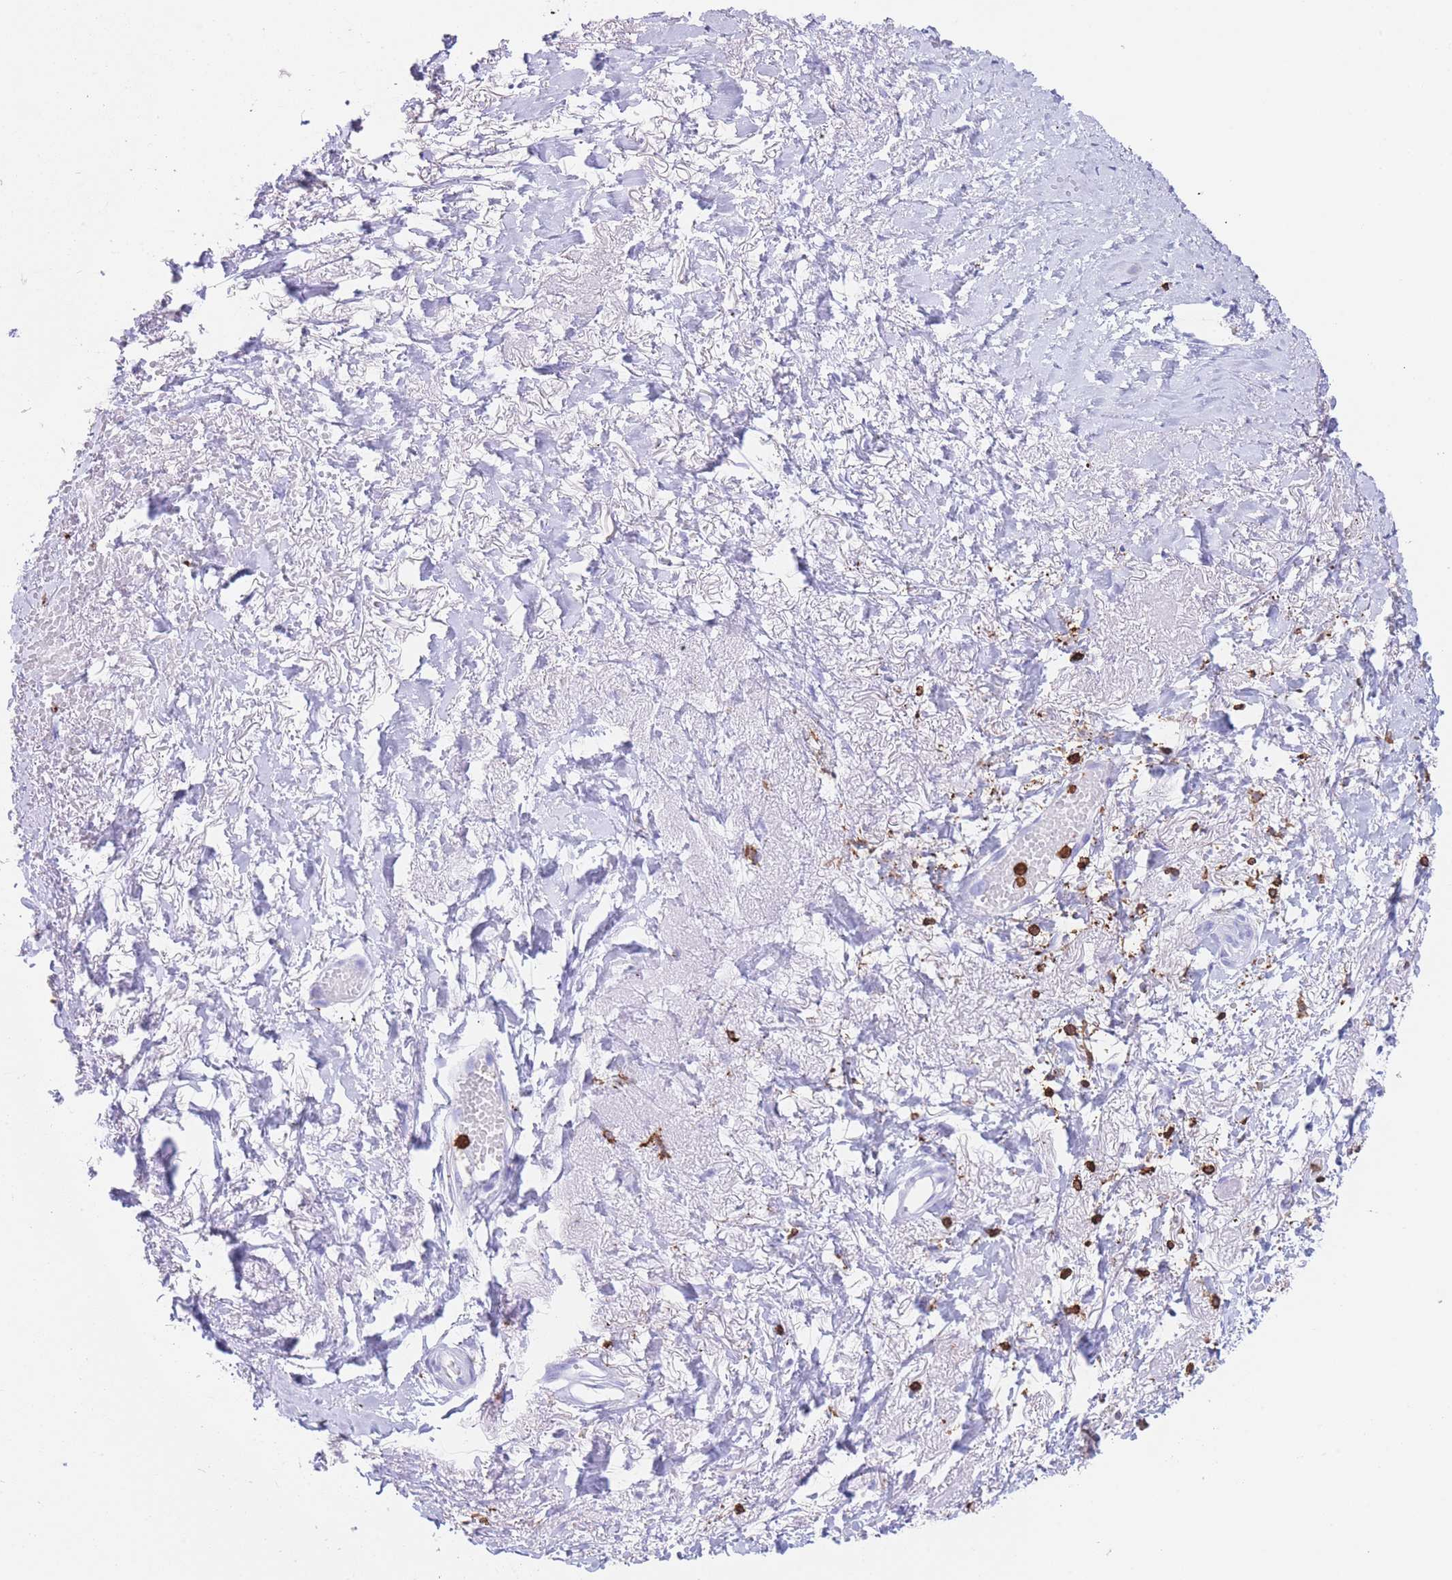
{"staining": {"intensity": "negative", "quantity": "none", "location": "none"}, "tissue": "skin cancer", "cell_type": "Tumor cells", "image_type": "cancer", "snomed": [{"axis": "morphology", "description": "Squamous cell carcinoma, NOS"}, {"axis": "topography", "description": "Skin"}, {"axis": "topography", "description": "Vulva"}], "caption": "Human skin squamous cell carcinoma stained for a protein using immunohistochemistry (IHC) exhibits no staining in tumor cells.", "gene": "CORO1A", "patient": {"sex": "female", "age": 85}}